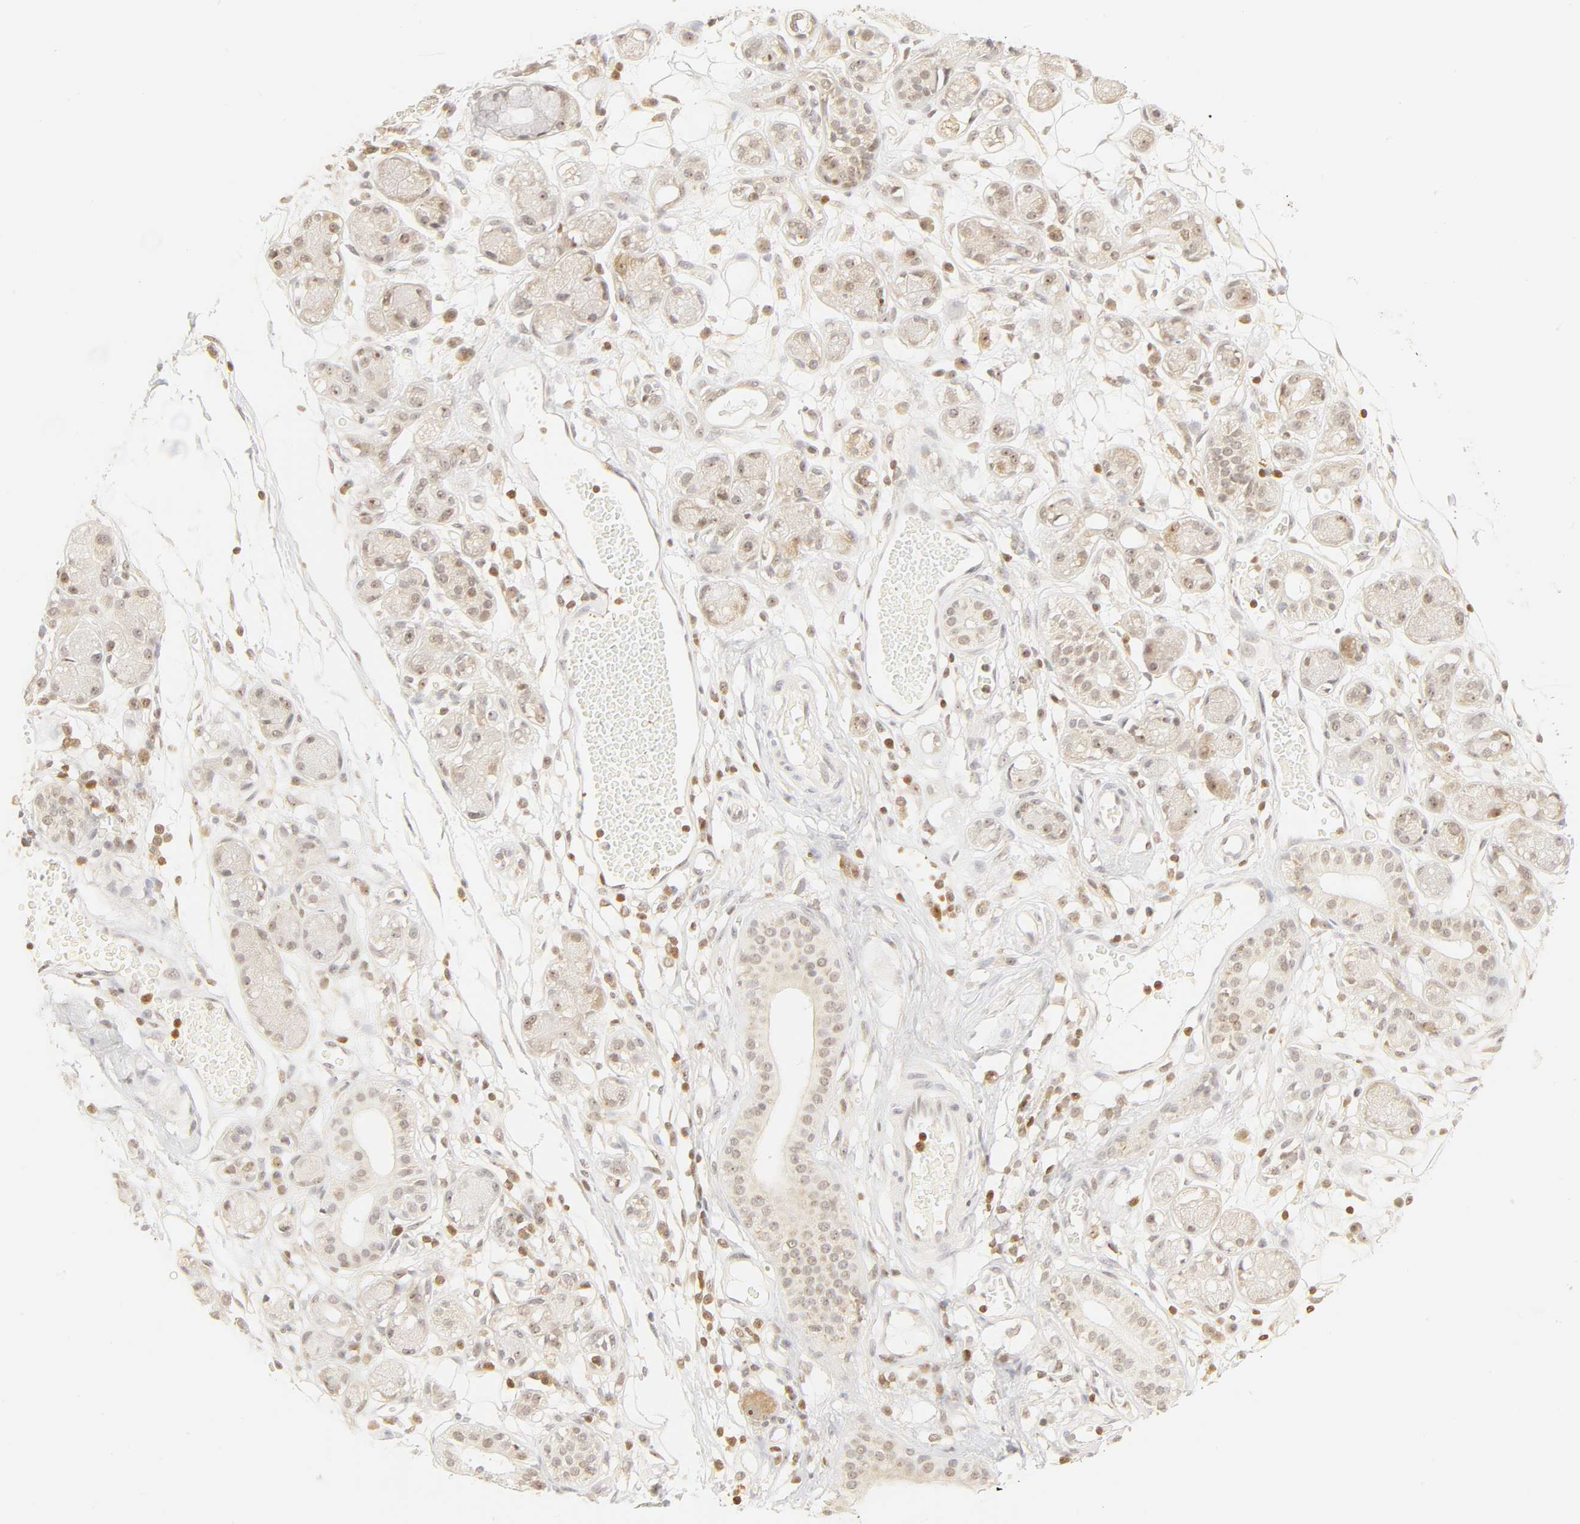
{"staining": {"intensity": "moderate", "quantity": "<25%", "location": "cytoplasmic/membranous,nuclear"}, "tissue": "adipose tissue", "cell_type": "Adipocytes", "image_type": "normal", "snomed": [{"axis": "morphology", "description": "Normal tissue, NOS"}, {"axis": "morphology", "description": "Inflammation, NOS"}, {"axis": "topography", "description": "Vascular tissue"}, {"axis": "topography", "description": "Salivary gland"}], "caption": "Immunohistochemical staining of unremarkable adipose tissue shows <25% levels of moderate cytoplasmic/membranous,nuclear protein staining in approximately <25% of adipocytes. (IHC, brightfield microscopy, high magnification).", "gene": "KIF2A", "patient": {"sex": "female", "age": 75}}